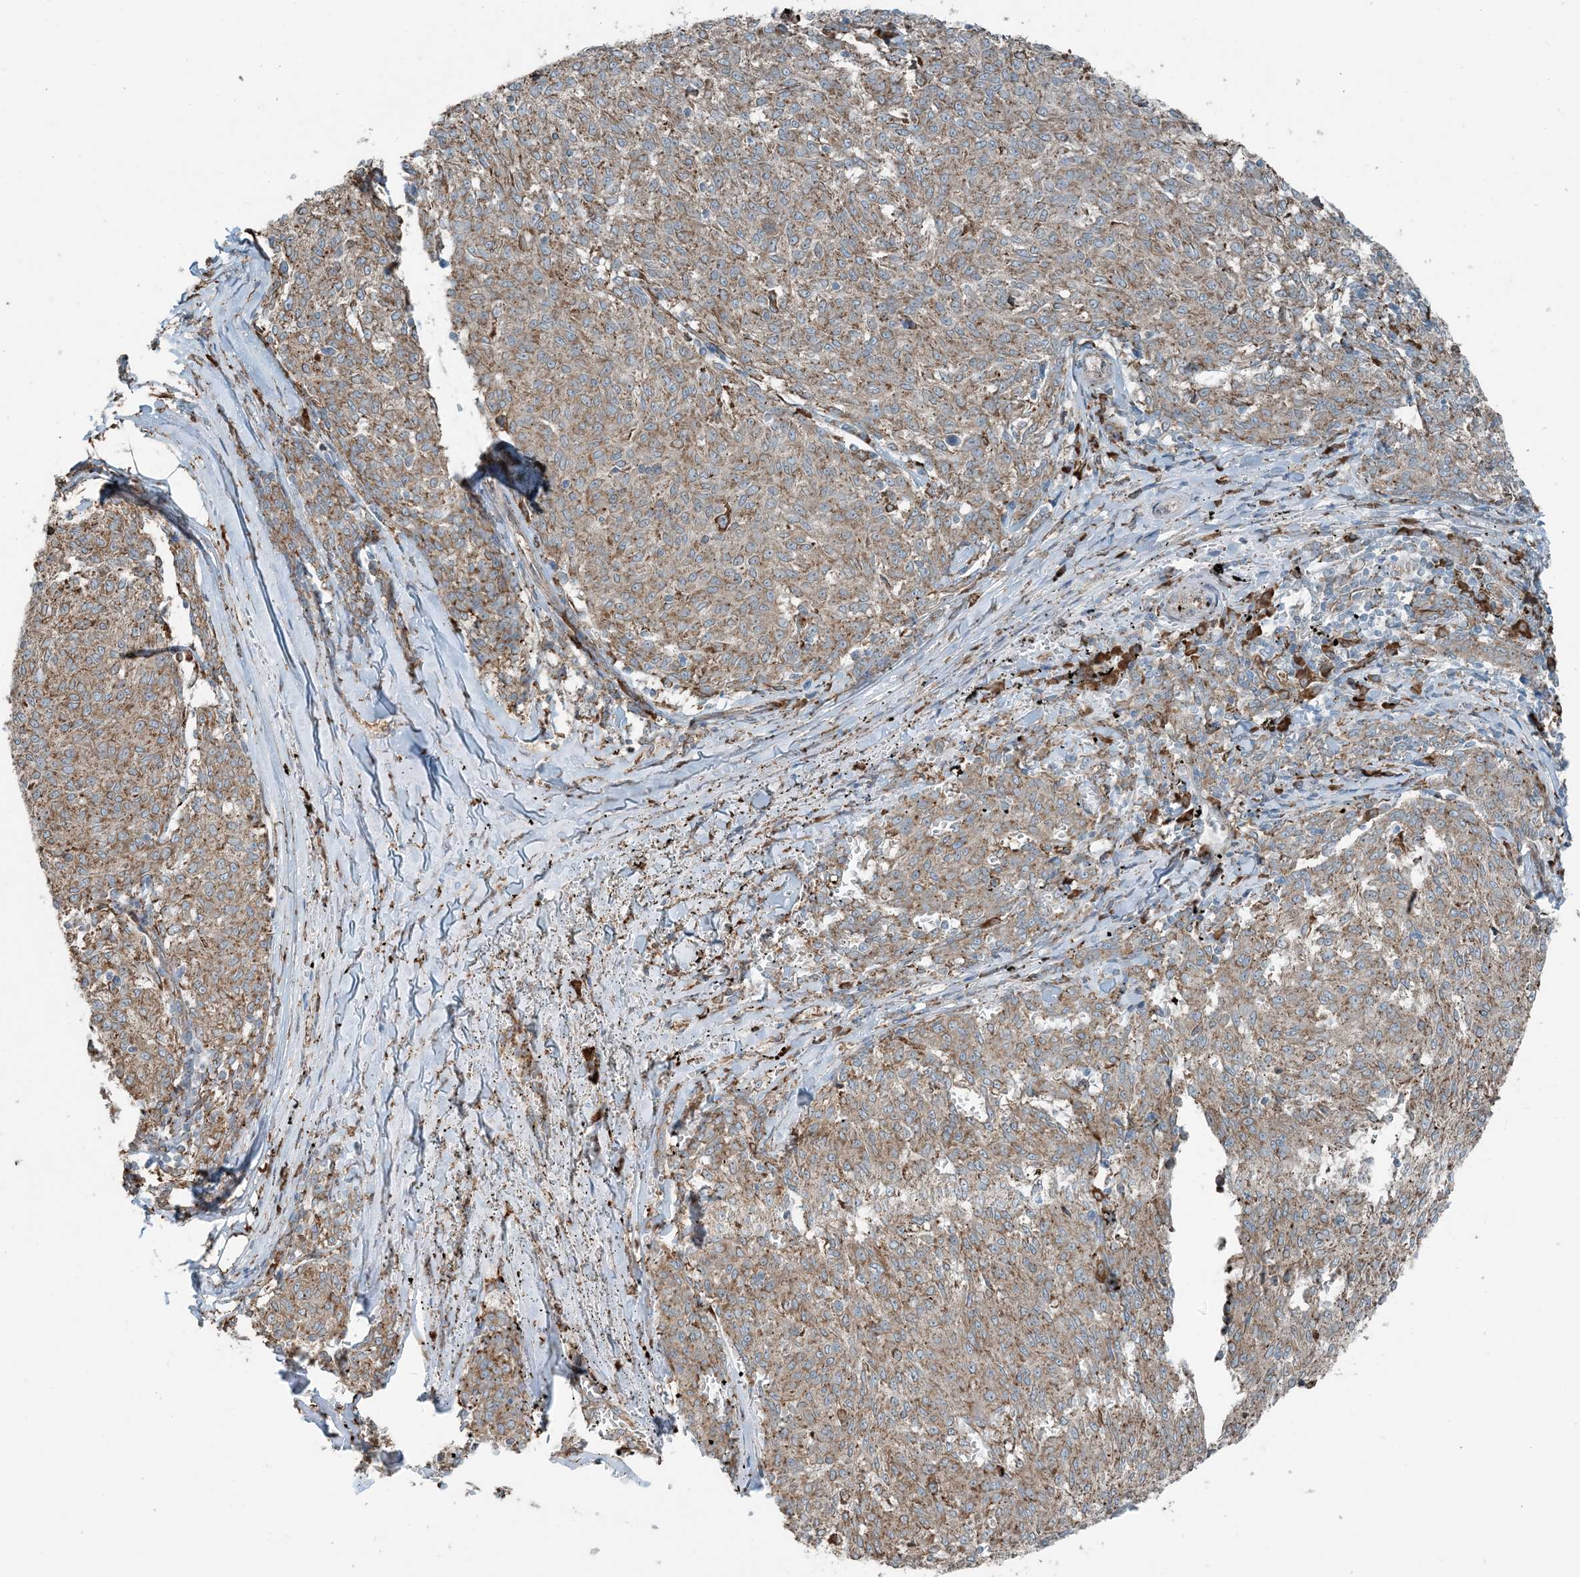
{"staining": {"intensity": "weak", "quantity": ">75%", "location": "cytoplasmic/membranous"}, "tissue": "melanoma", "cell_type": "Tumor cells", "image_type": "cancer", "snomed": [{"axis": "morphology", "description": "Malignant melanoma, NOS"}, {"axis": "topography", "description": "Skin"}], "caption": "Immunohistochemical staining of malignant melanoma shows low levels of weak cytoplasmic/membranous protein positivity in approximately >75% of tumor cells.", "gene": "CERKL", "patient": {"sex": "female", "age": 72}}